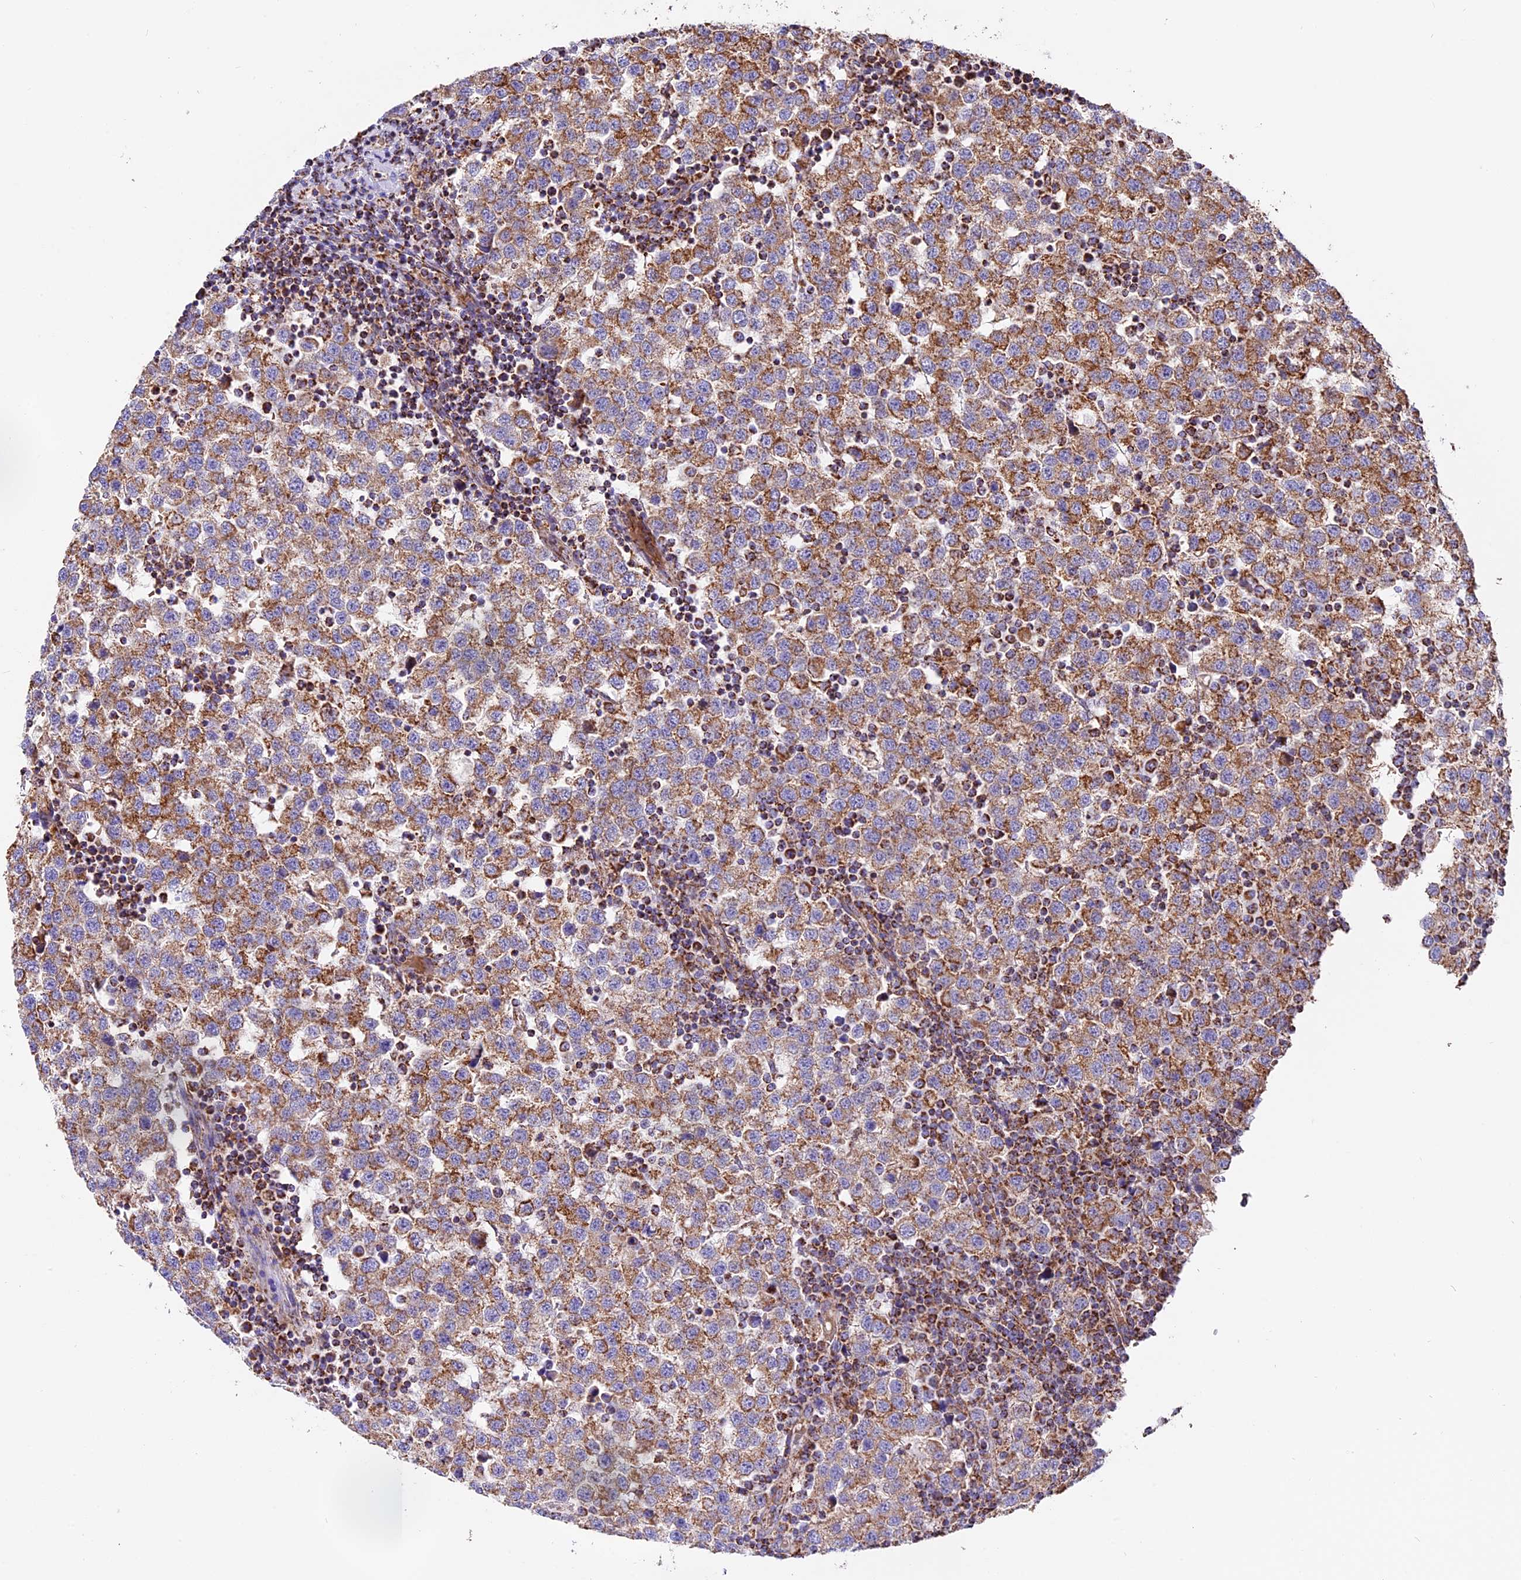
{"staining": {"intensity": "moderate", "quantity": ">75%", "location": "cytoplasmic/membranous"}, "tissue": "testis cancer", "cell_type": "Tumor cells", "image_type": "cancer", "snomed": [{"axis": "morphology", "description": "Seminoma, NOS"}, {"axis": "topography", "description": "Testis"}], "caption": "Immunohistochemical staining of human testis seminoma shows moderate cytoplasmic/membranous protein expression in about >75% of tumor cells.", "gene": "NDUFA8", "patient": {"sex": "male", "age": 34}}